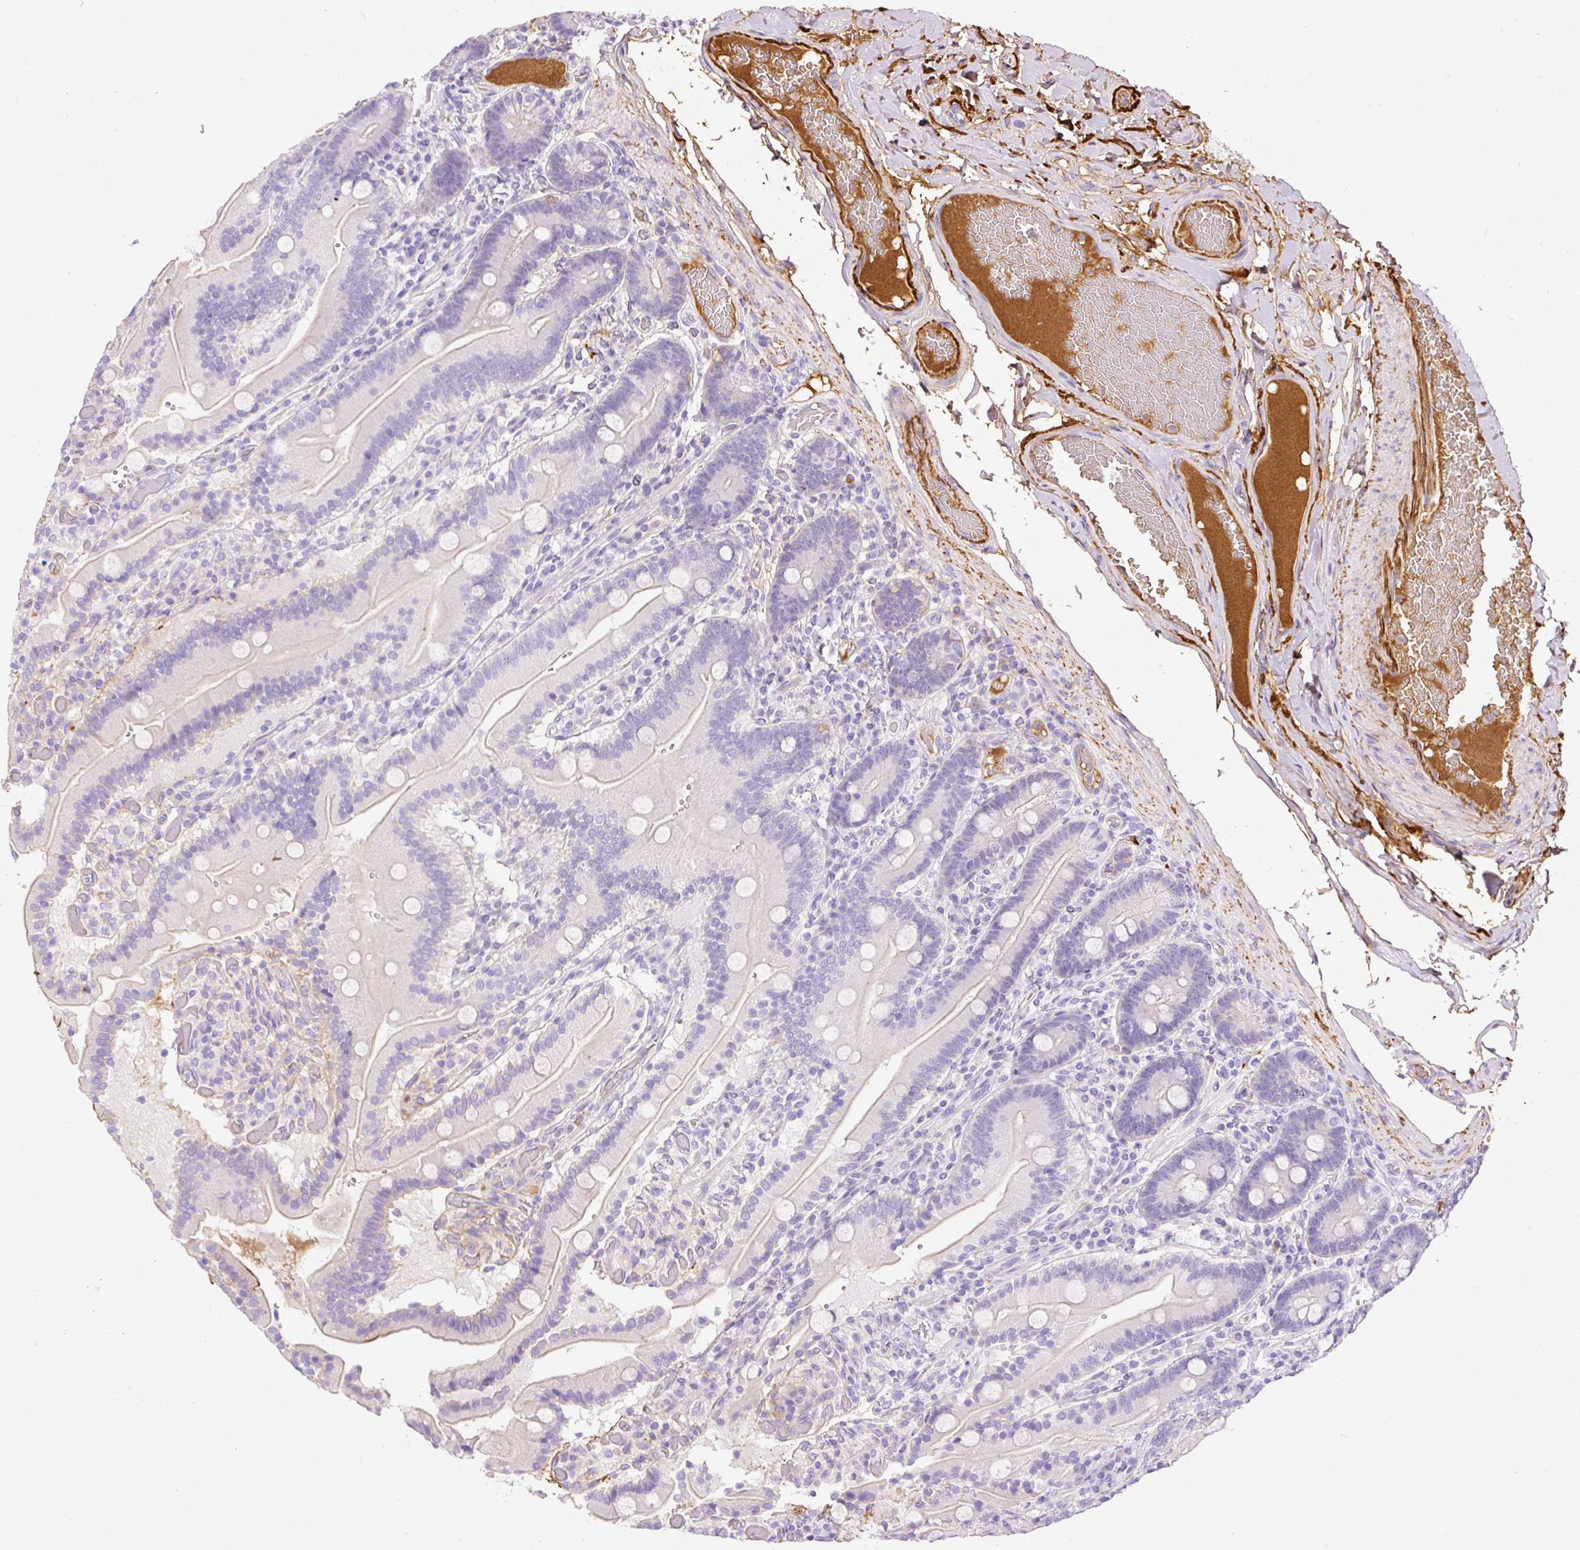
{"staining": {"intensity": "negative", "quantity": "none", "location": "none"}, "tissue": "duodenum", "cell_type": "Glandular cells", "image_type": "normal", "snomed": [{"axis": "morphology", "description": "Normal tissue, NOS"}, {"axis": "topography", "description": "Duodenum"}], "caption": "Immunohistochemical staining of normal human duodenum exhibits no significant staining in glandular cells. The staining was performed using DAB (3,3'-diaminobenzidine) to visualize the protein expression in brown, while the nuclei were stained in blue with hematoxylin (Magnification: 20x).", "gene": "APCS", "patient": {"sex": "female", "age": 62}}